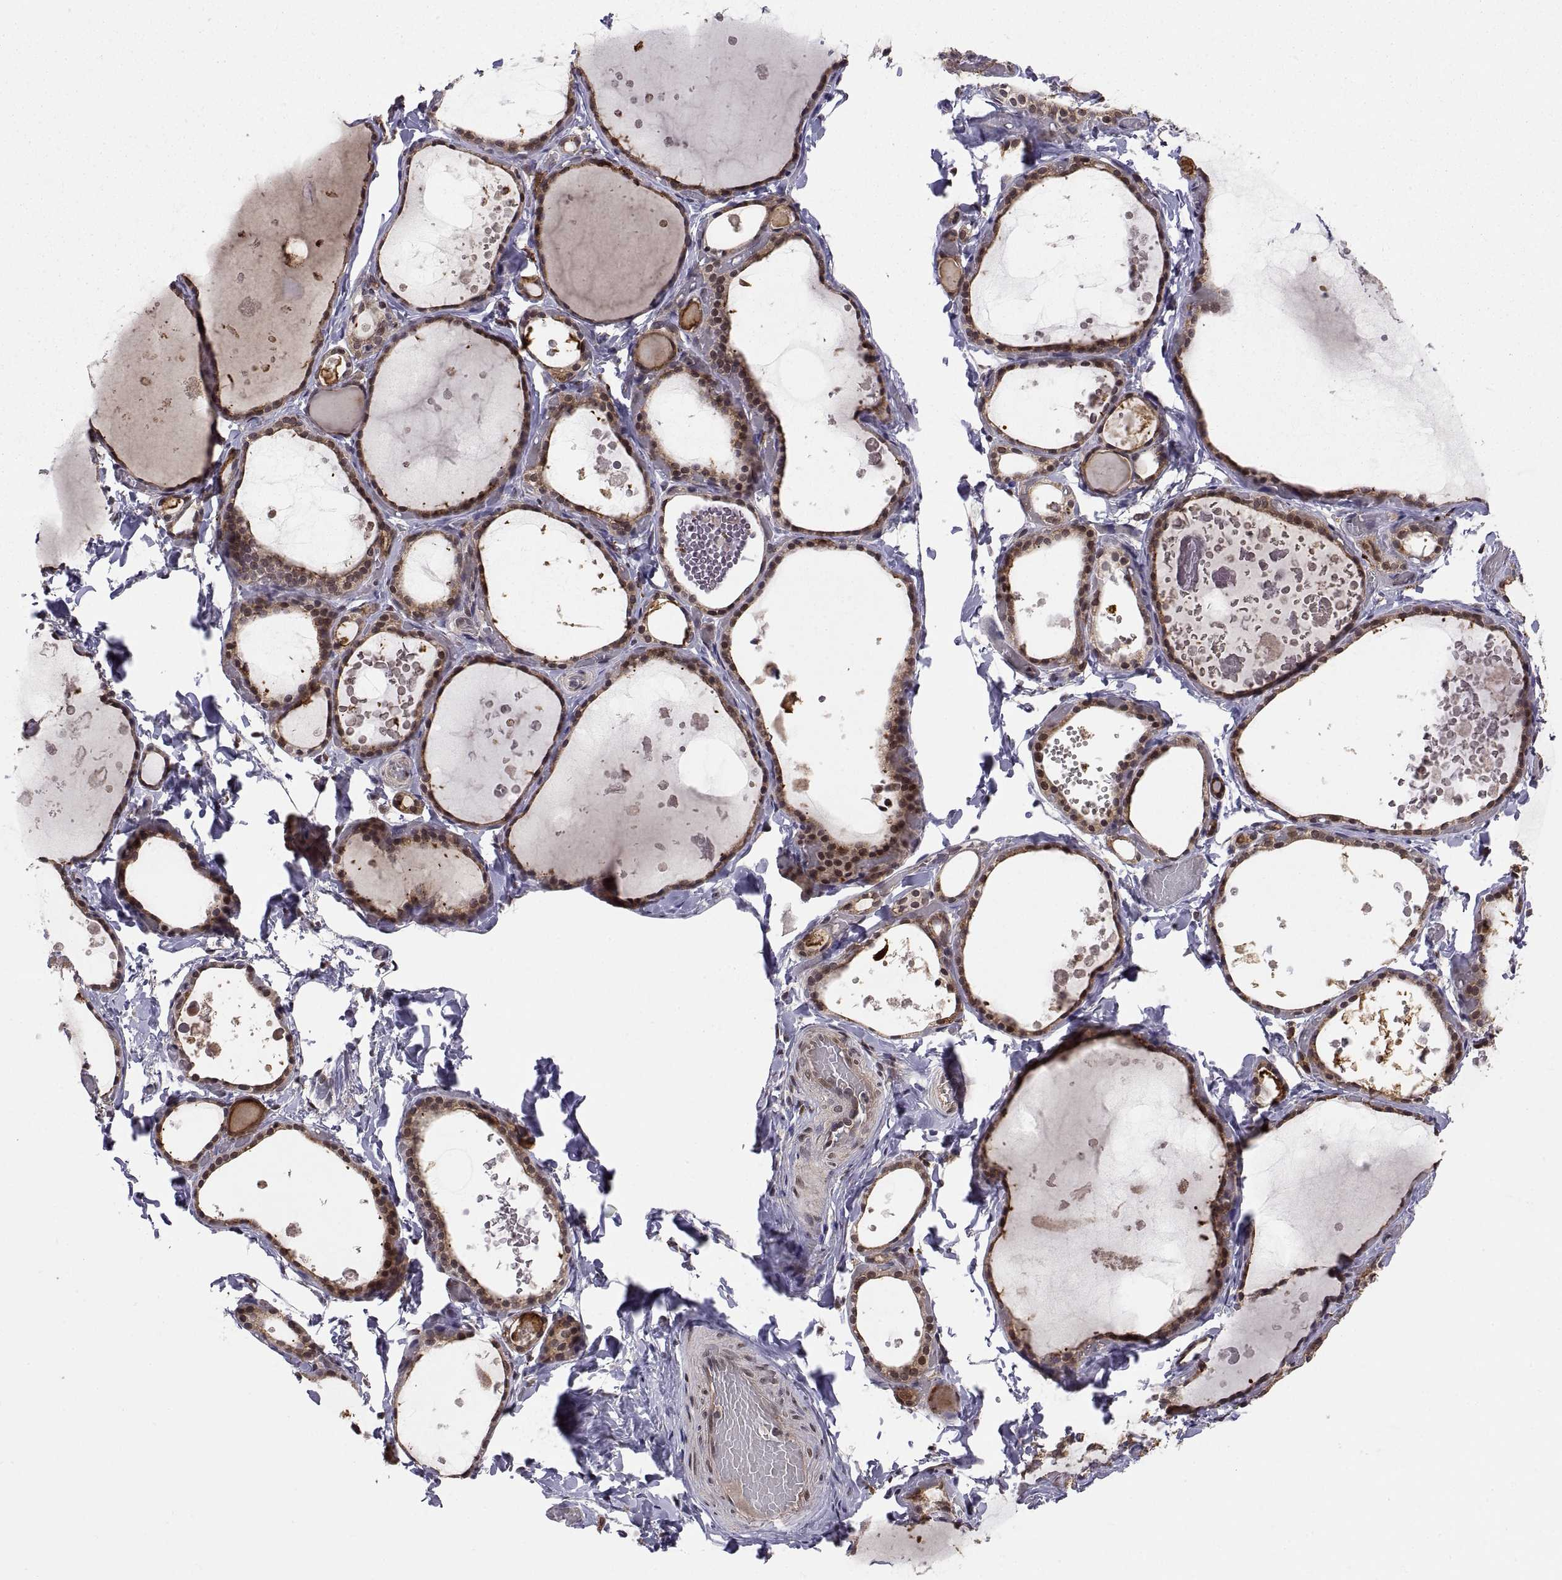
{"staining": {"intensity": "strong", "quantity": "25%-75%", "location": "cytoplasmic/membranous"}, "tissue": "thyroid gland", "cell_type": "Glandular cells", "image_type": "normal", "snomed": [{"axis": "morphology", "description": "Normal tissue, NOS"}, {"axis": "topography", "description": "Thyroid gland"}], "caption": "Protein staining displays strong cytoplasmic/membranous expression in approximately 25%-75% of glandular cells in normal thyroid gland.", "gene": "PSMC2", "patient": {"sex": "female", "age": 56}}